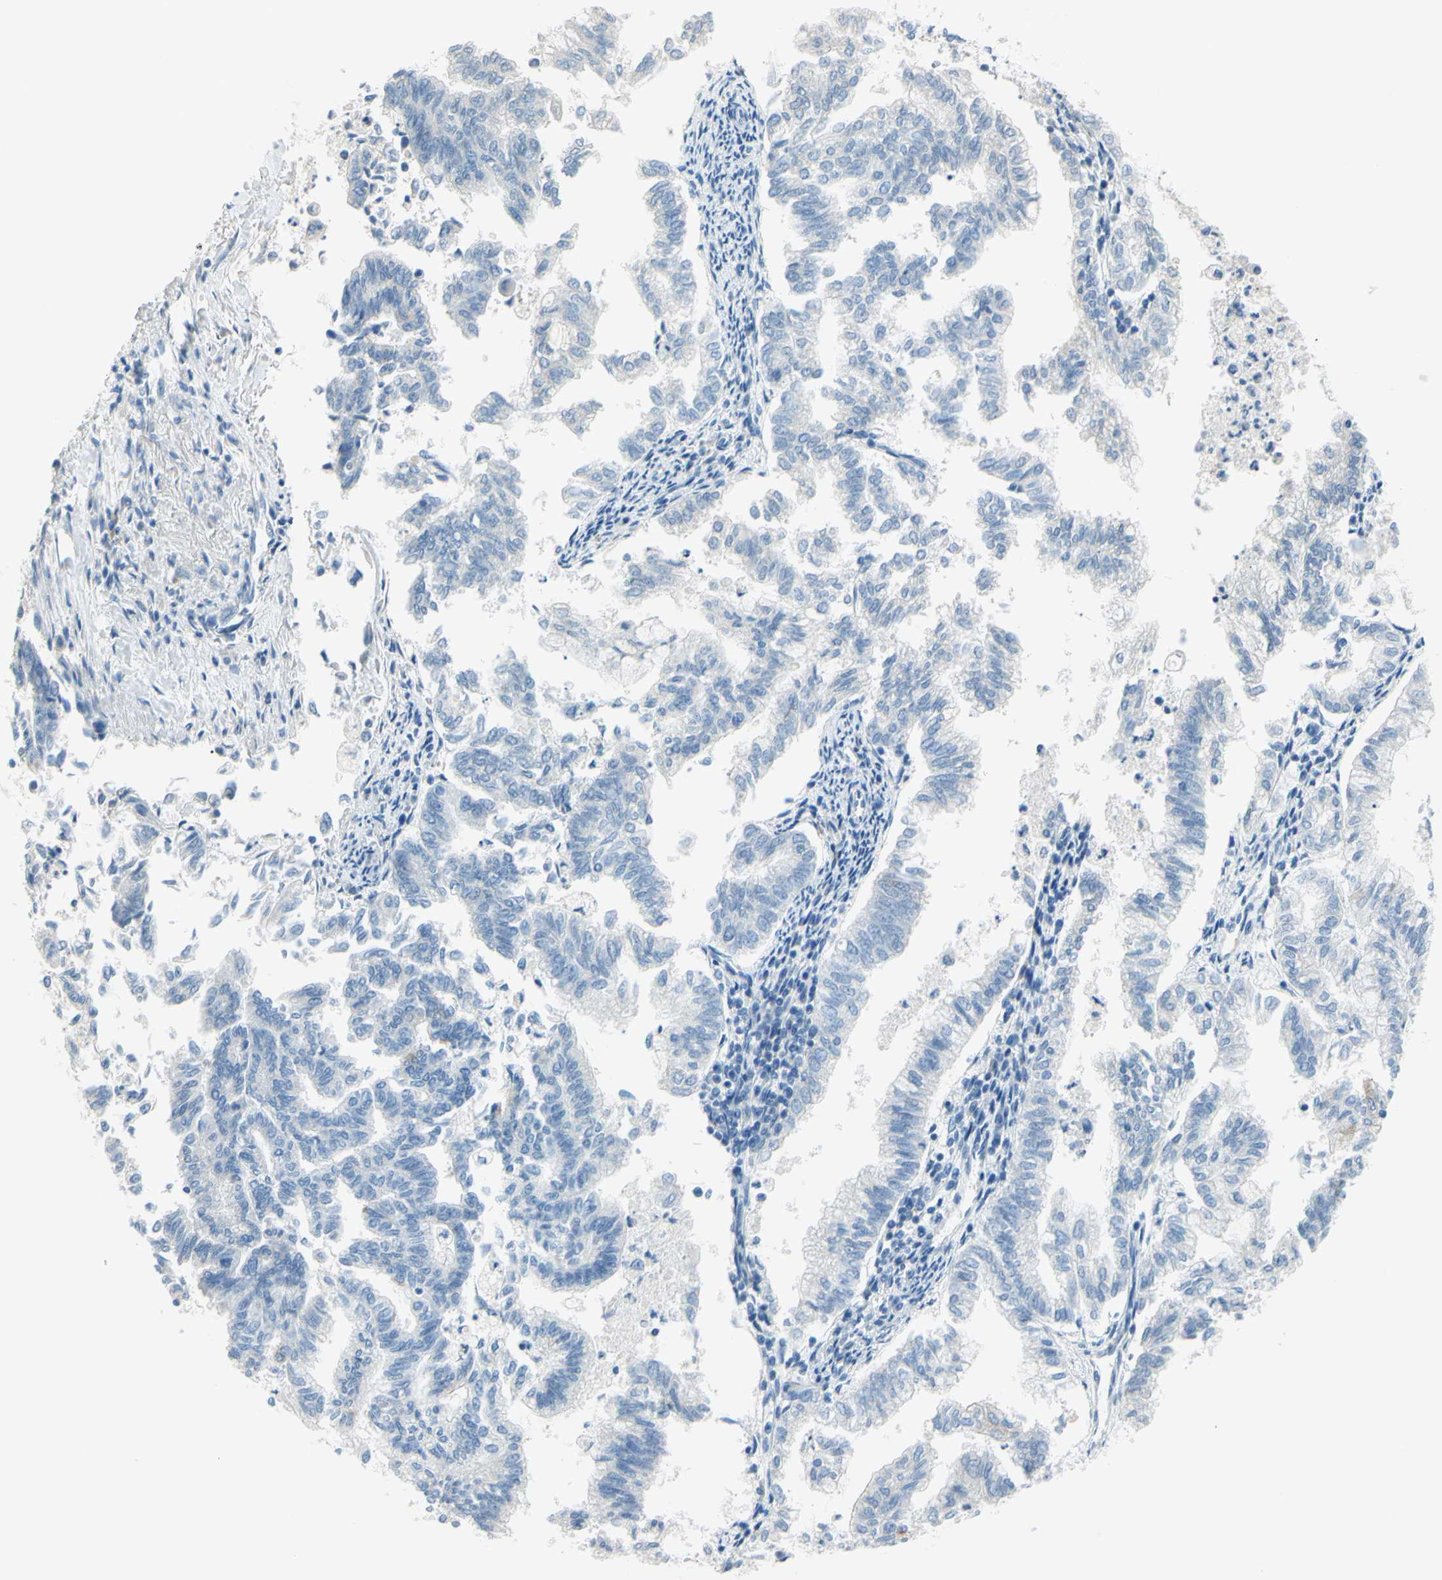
{"staining": {"intensity": "negative", "quantity": "none", "location": "none"}, "tissue": "endometrial cancer", "cell_type": "Tumor cells", "image_type": "cancer", "snomed": [{"axis": "morphology", "description": "Necrosis, NOS"}, {"axis": "morphology", "description": "Adenocarcinoma, NOS"}, {"axis": "topography", "description": "Endometrium"}], "caption": "Endometrial cancer (adenocarcinoma) was stained to show a protein in brown. There is no significant staining in tumor cells. (DAB immunohistochemistry visualized using brightfield microscopy, high magnification).", "gene": "FRMD4B", "patient": {"sex": "female", "age": 79}}